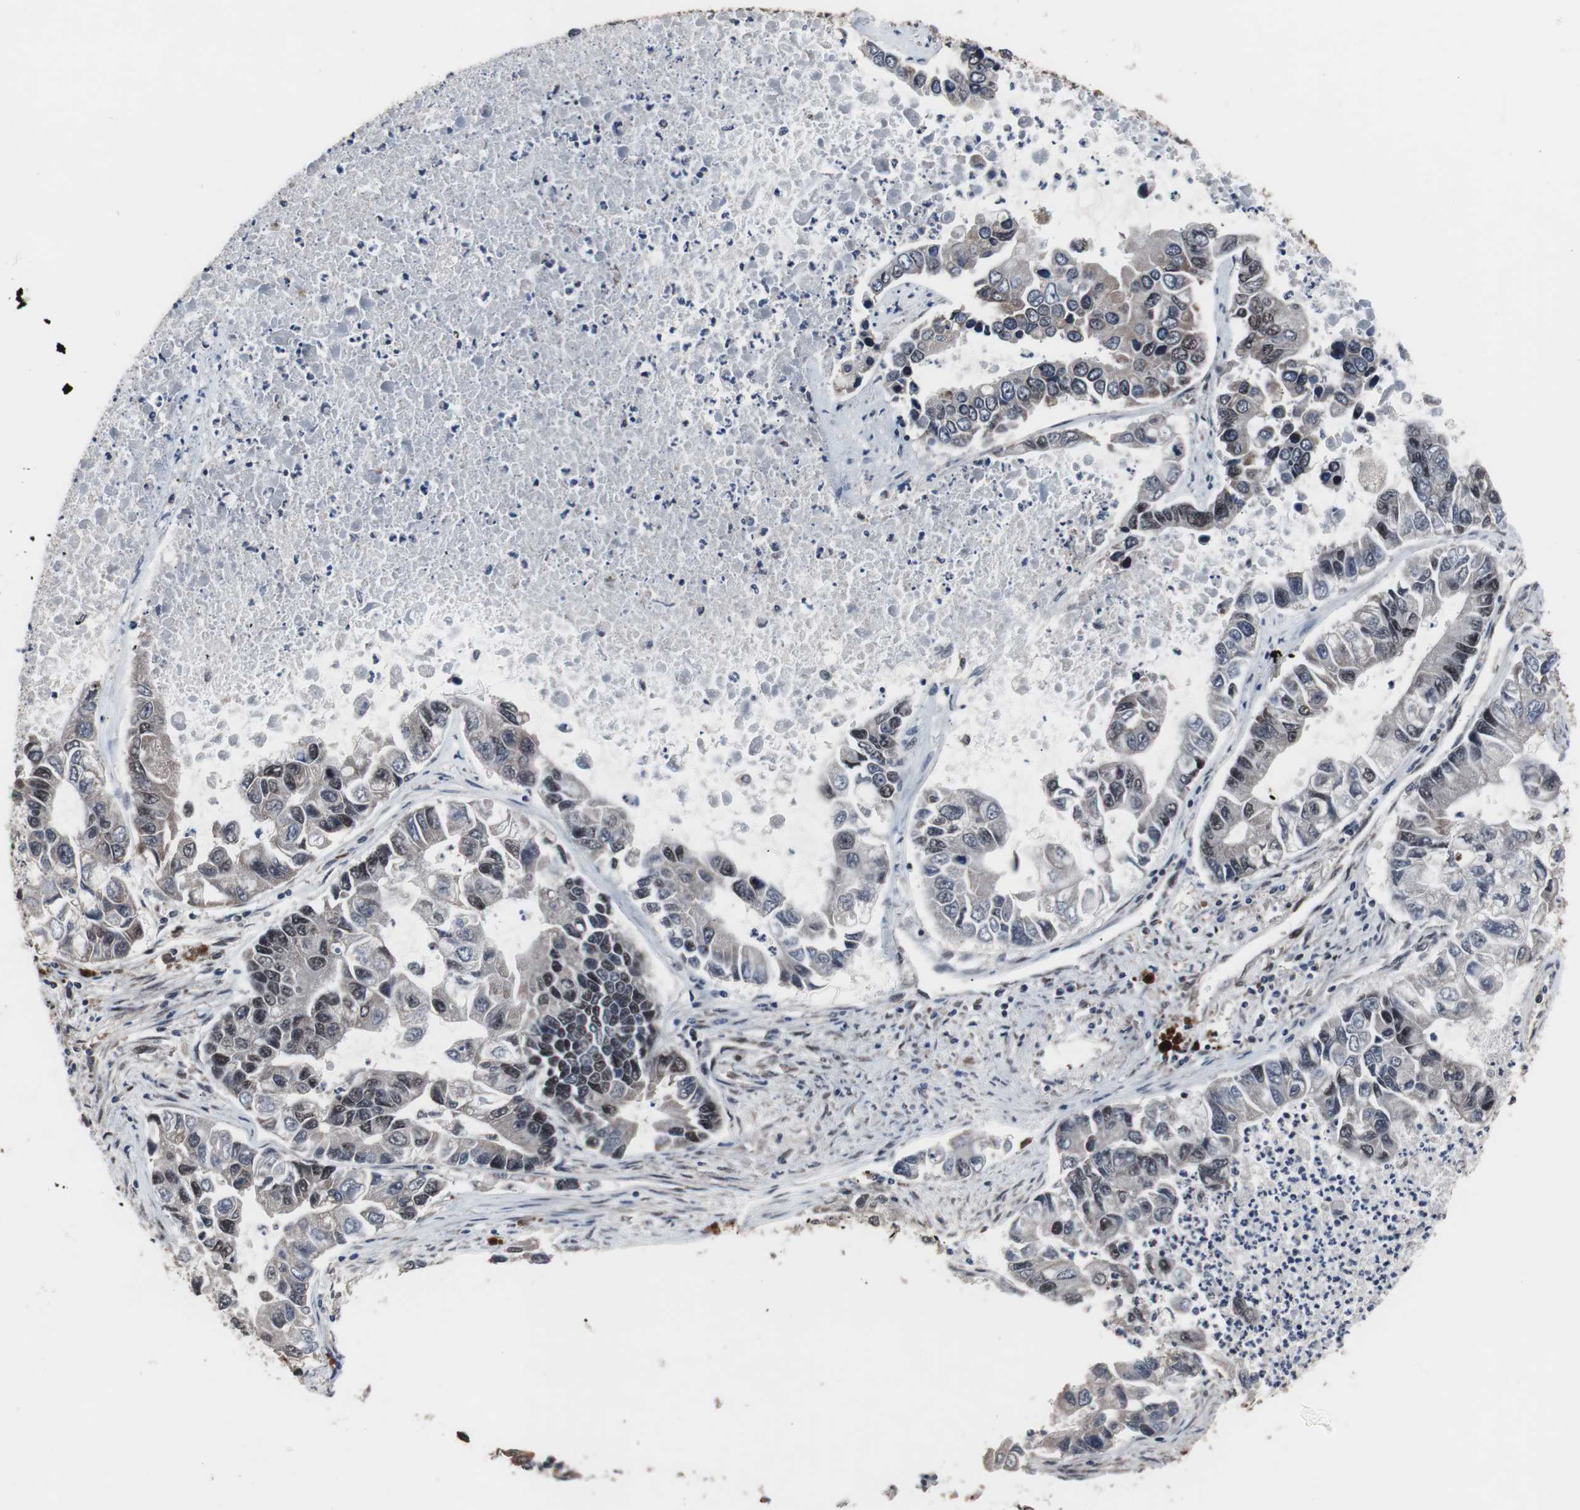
{"staining": {"intensity": "weak", "quantity": "25%-75%", "location": "nuclear"}, "tissue": "lung cancer", "cell_type": "Tumor cells", "image_type": "cancer", "snomed": [{"axis": "morphology", "description": "Adenocarcinoma, NOS"}, {"axis": "topography", "description": "Lung"}], "caption": "Brown immunohistochemical staining in lung adenocarcinoma displays weak nuclear staining in about 25%-75% of tumor cells.", "gene": "GTF2F2", "patient": {"sex": "female", "age": 51}}